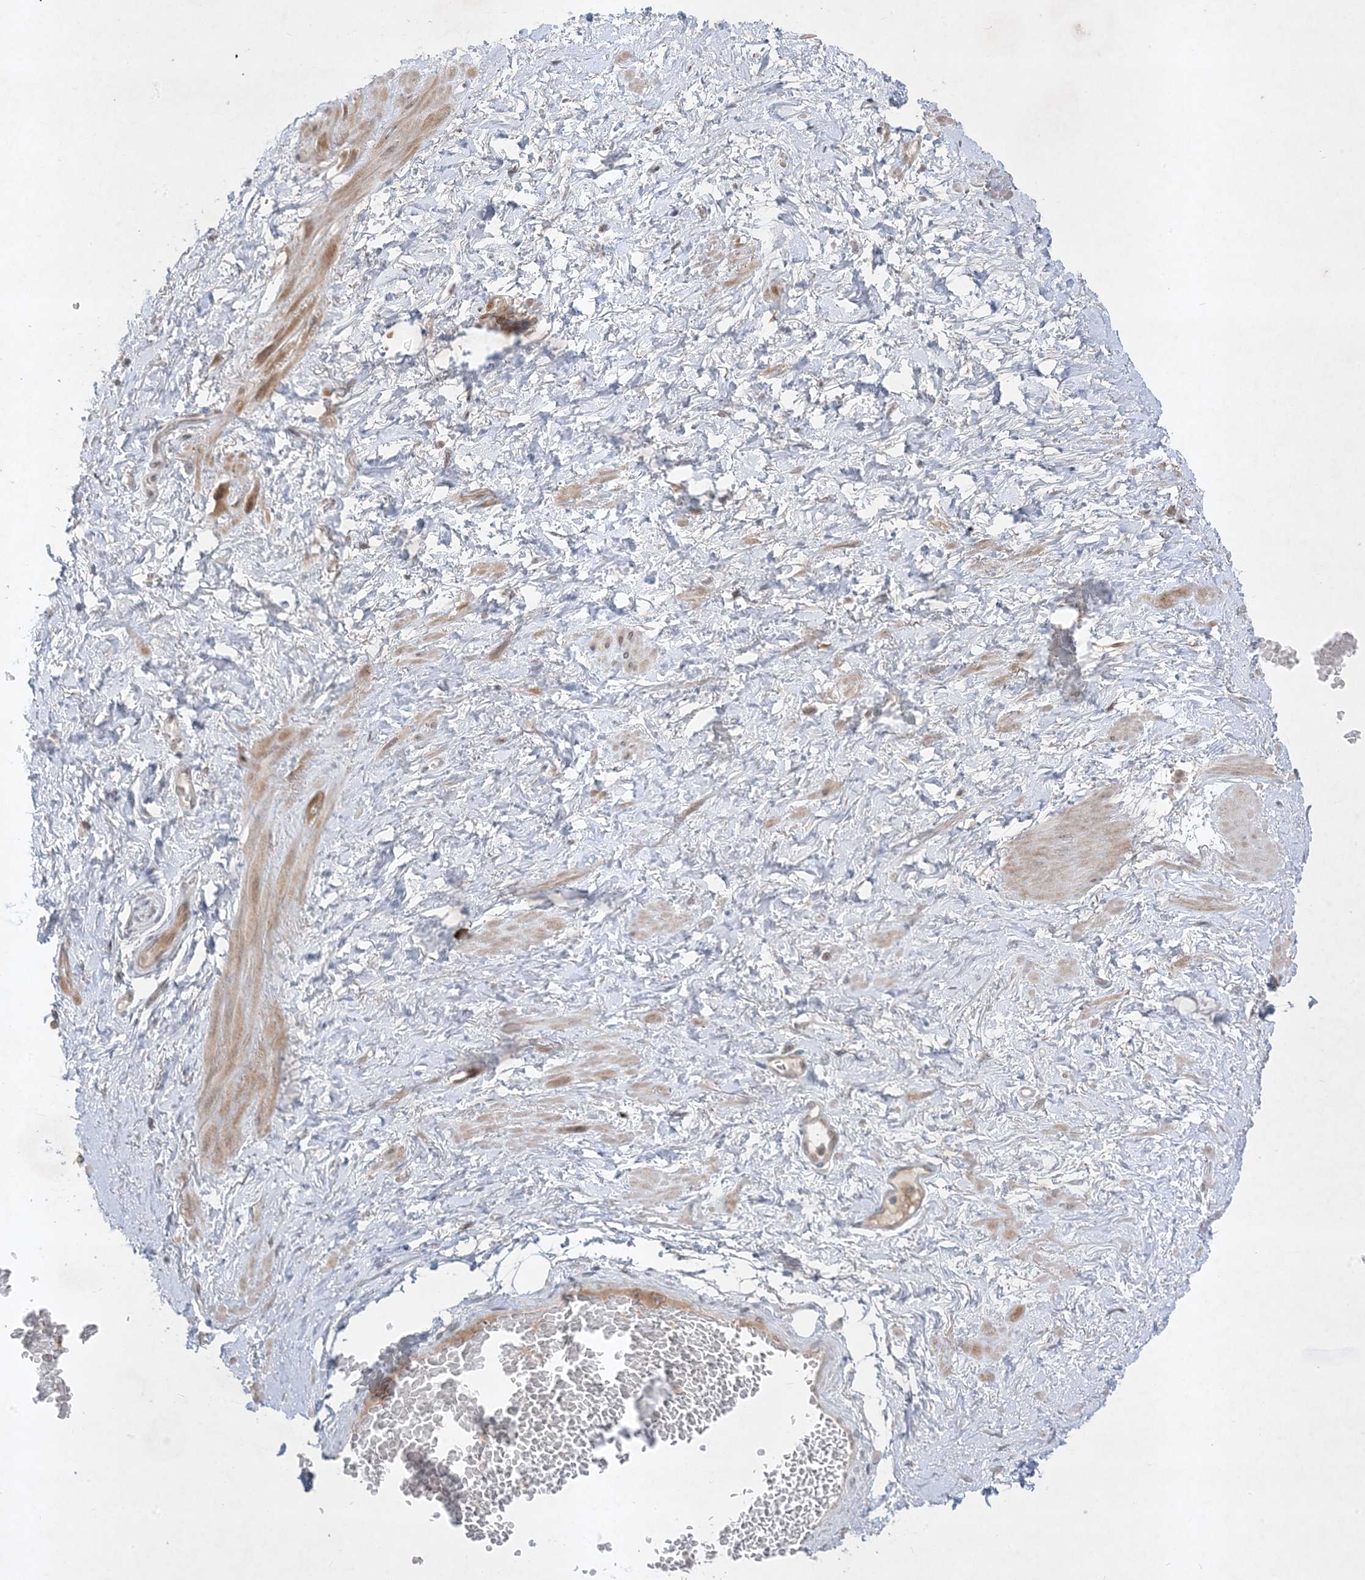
{"staining": {"intensity": "negative", "quantity": "none", "location": "none"}, "tissue": "adipose tissue", "cell_type": "Adipocytes", "image_type": "normal", "snomed": [{"axis": "morphology", "description": "Normal tissue, NOS"}, {"axis": "morphology", "description": "Adenocarcinoma, Low grade"}, {"axis": "topography", "description": "Prostate"}, {"axis": "topography", "description": "Peripheral nerve tissue"}], "caption": "Human adipose tissue stained for a protein using immunohistochemistry demonstrates no staining in adipocytes.", "gene": "FNDC1", "patient": {"sex": "male", "age": 63}}